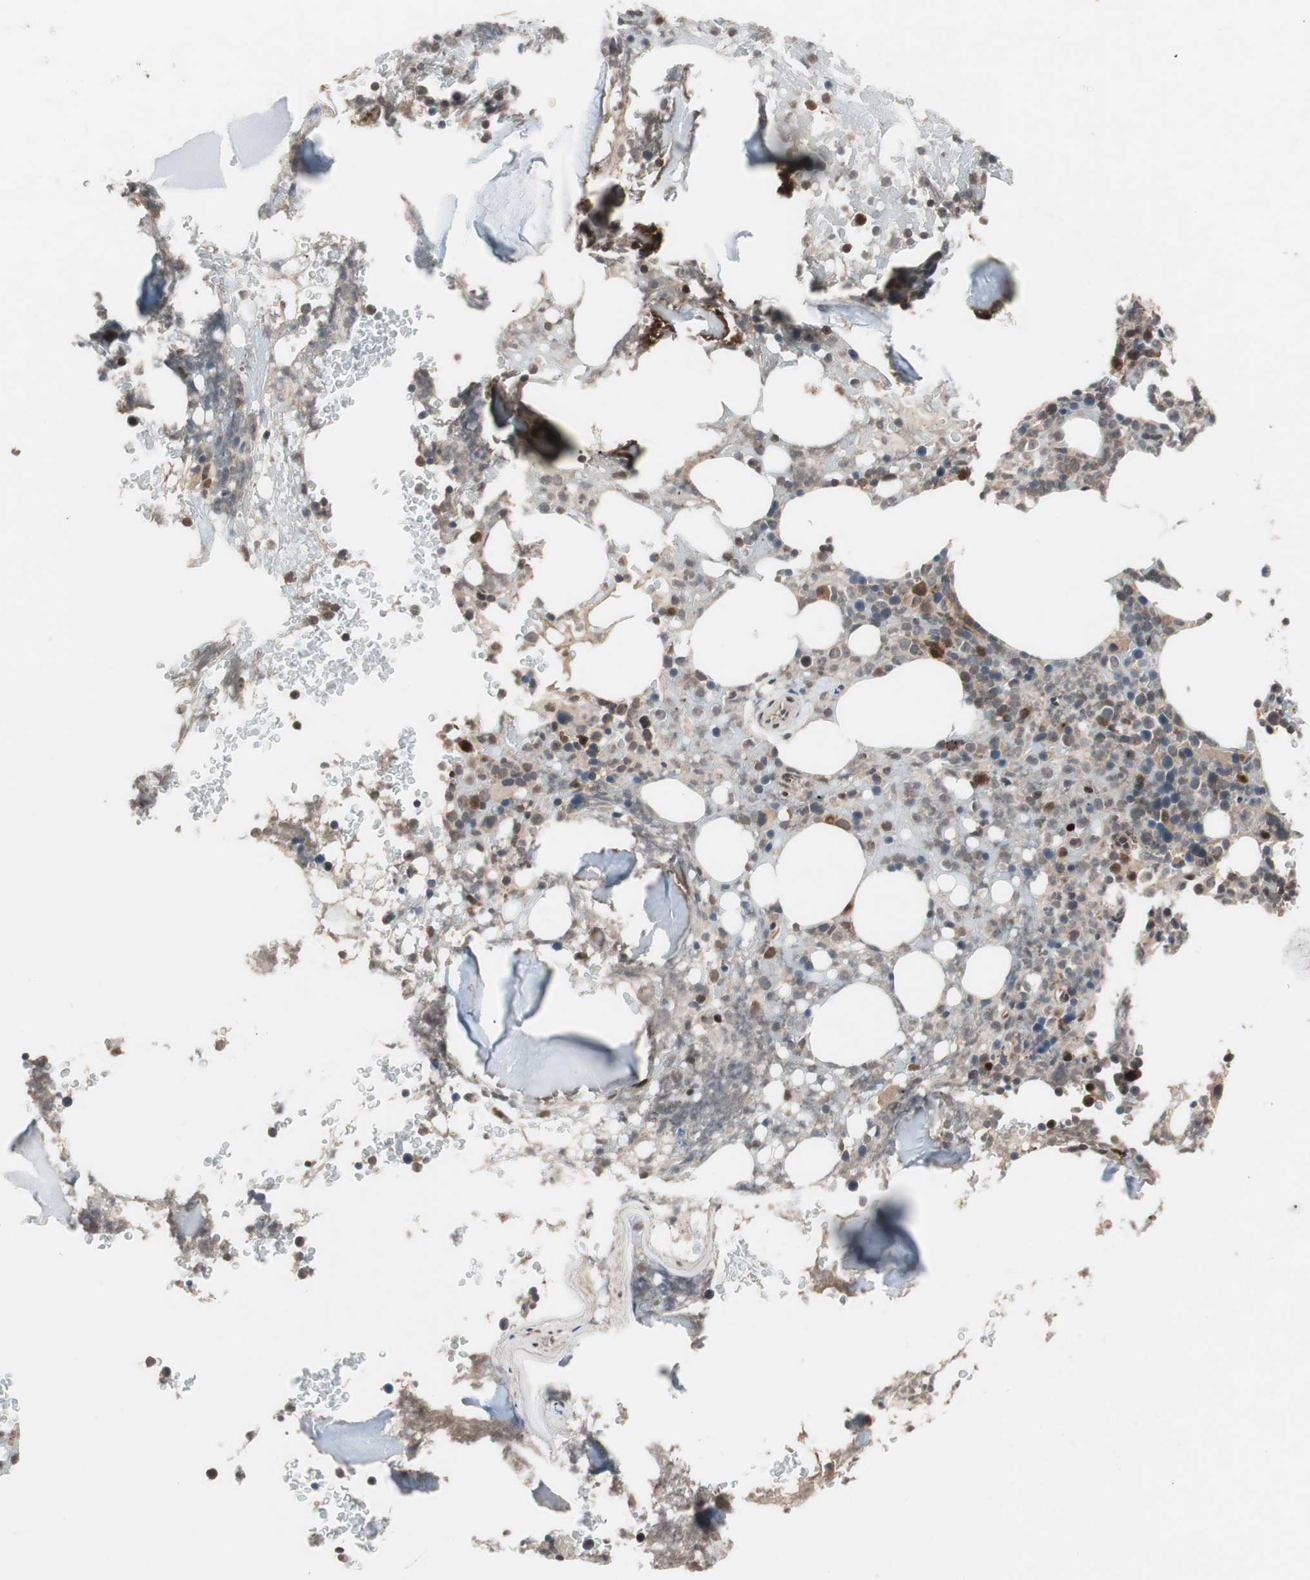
{"staining": {"intensity": "moderate", "quantity": ">75%", "location": "cytoplasmic/membranous,nuclear"}, "tissue": "bone marrow", "cell_type": "Hematopoietic cells", "image_type": "normal", "snomed": [{"axis": "morphology", "description": "Normal tissue, NOS"}, {"axis": "topography", "description": "Bone marrow"}], "caption": "IHC (DAB) staining of normal human bone marrow shows moderate cytoplasmic/membranous,nuclear protein positivity in about >75% of hematopoietic cells. The staining was performed using DAB (3,3'-diaminobenzidine), with brown indicating positive protein expression. Nuclei are stained blue with hematoxylin.", "gene": "NF2", "patient": {"sex": "female", "age": 66}}